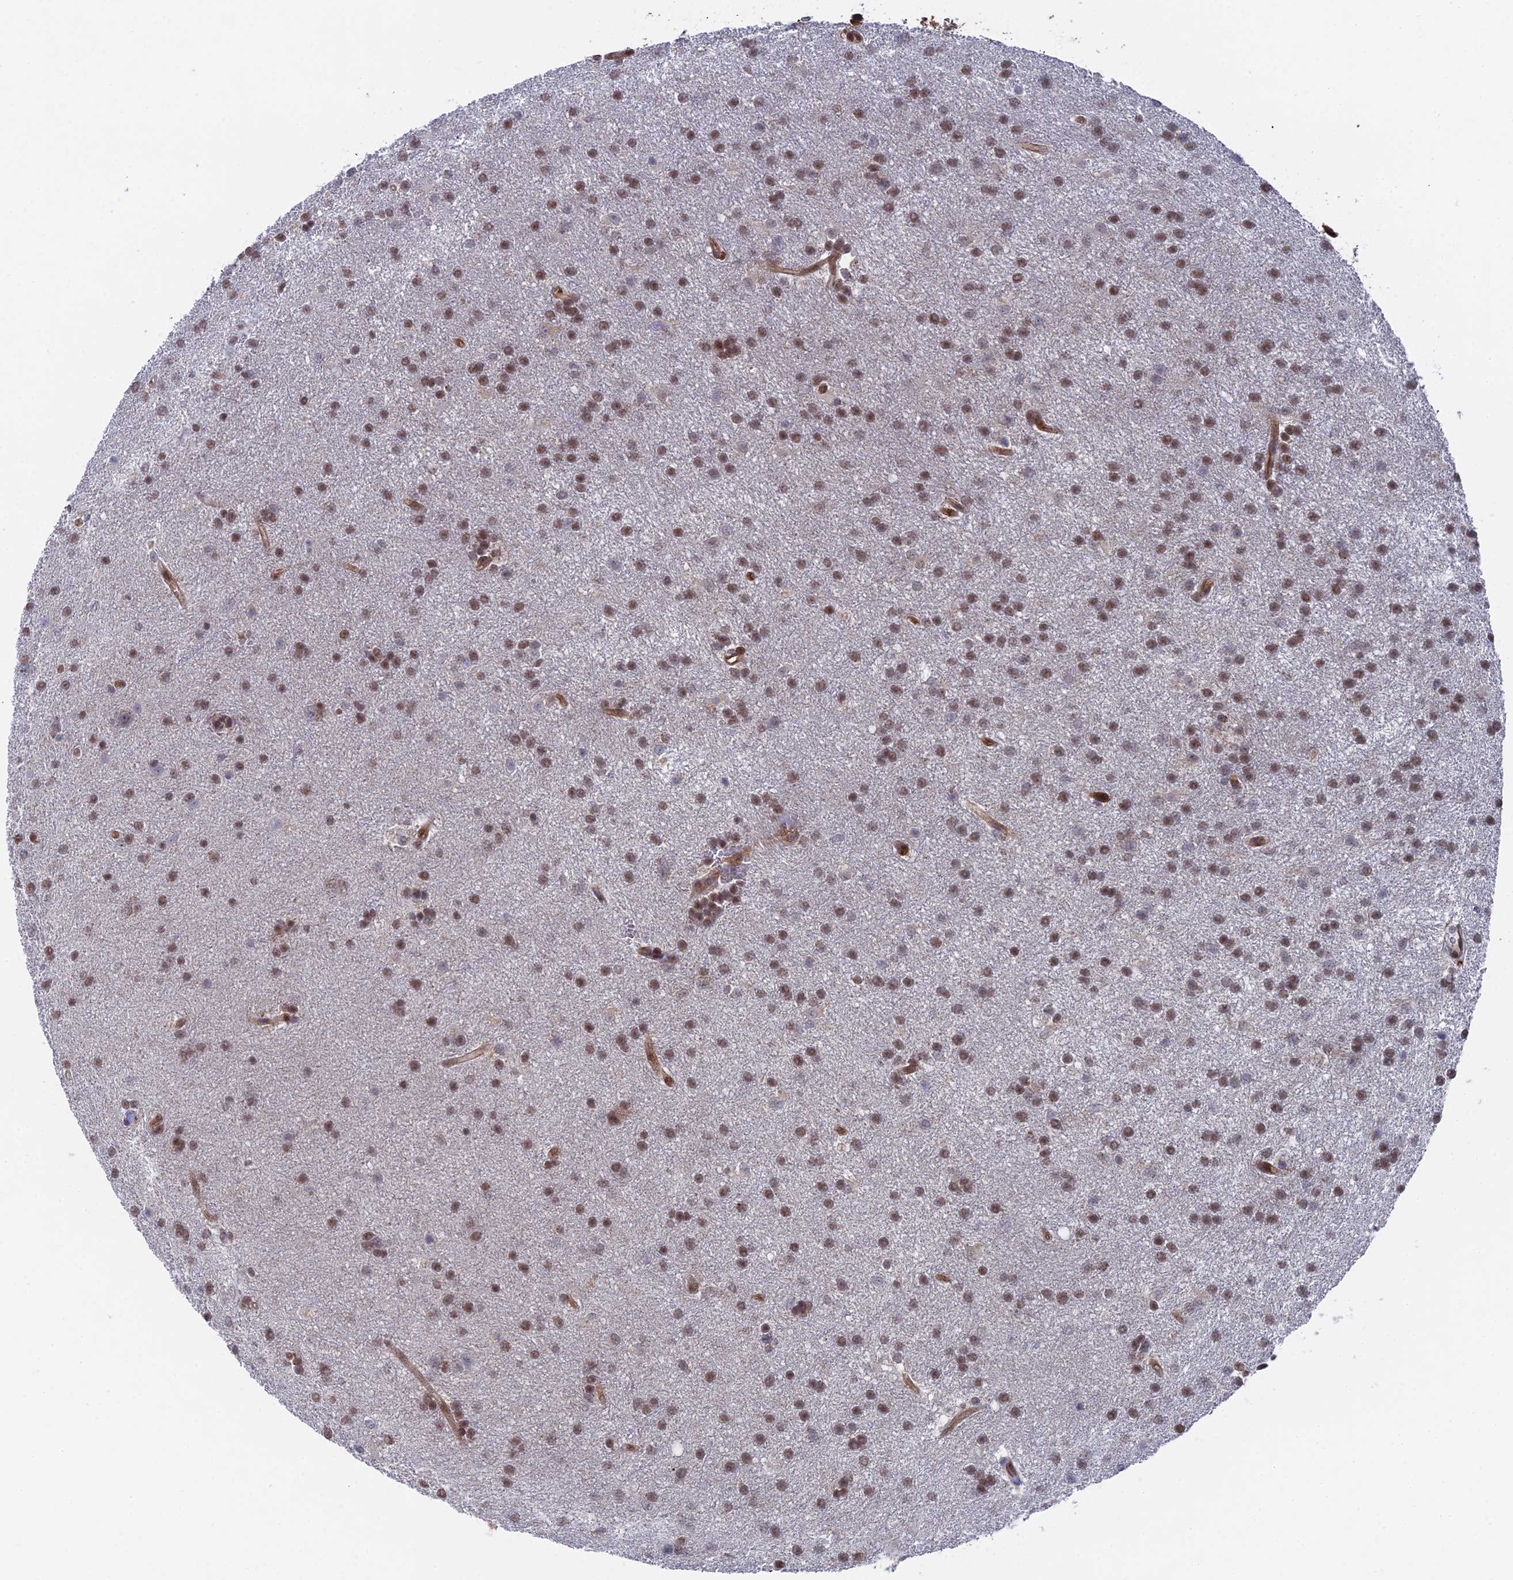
{"staining": {"intensity": "moderate", "quantity": ">75%", "location": "nuclear"}, "tissue": "glioma", "cell_type": "Tumor cells", "image_type": "cancer", "snomed": [{"axis": "morphology", "description": "Glioma, malignant, Low grade"}, {"axis": "topography", "description": "Brain"}], "caption": "Tumor cells demonstrate medium levels of moderate nuclear positivity in about >75% of cells in human glioma.", "gene": "UNC5D", "patient": {"sex": "male", "age": 66}}